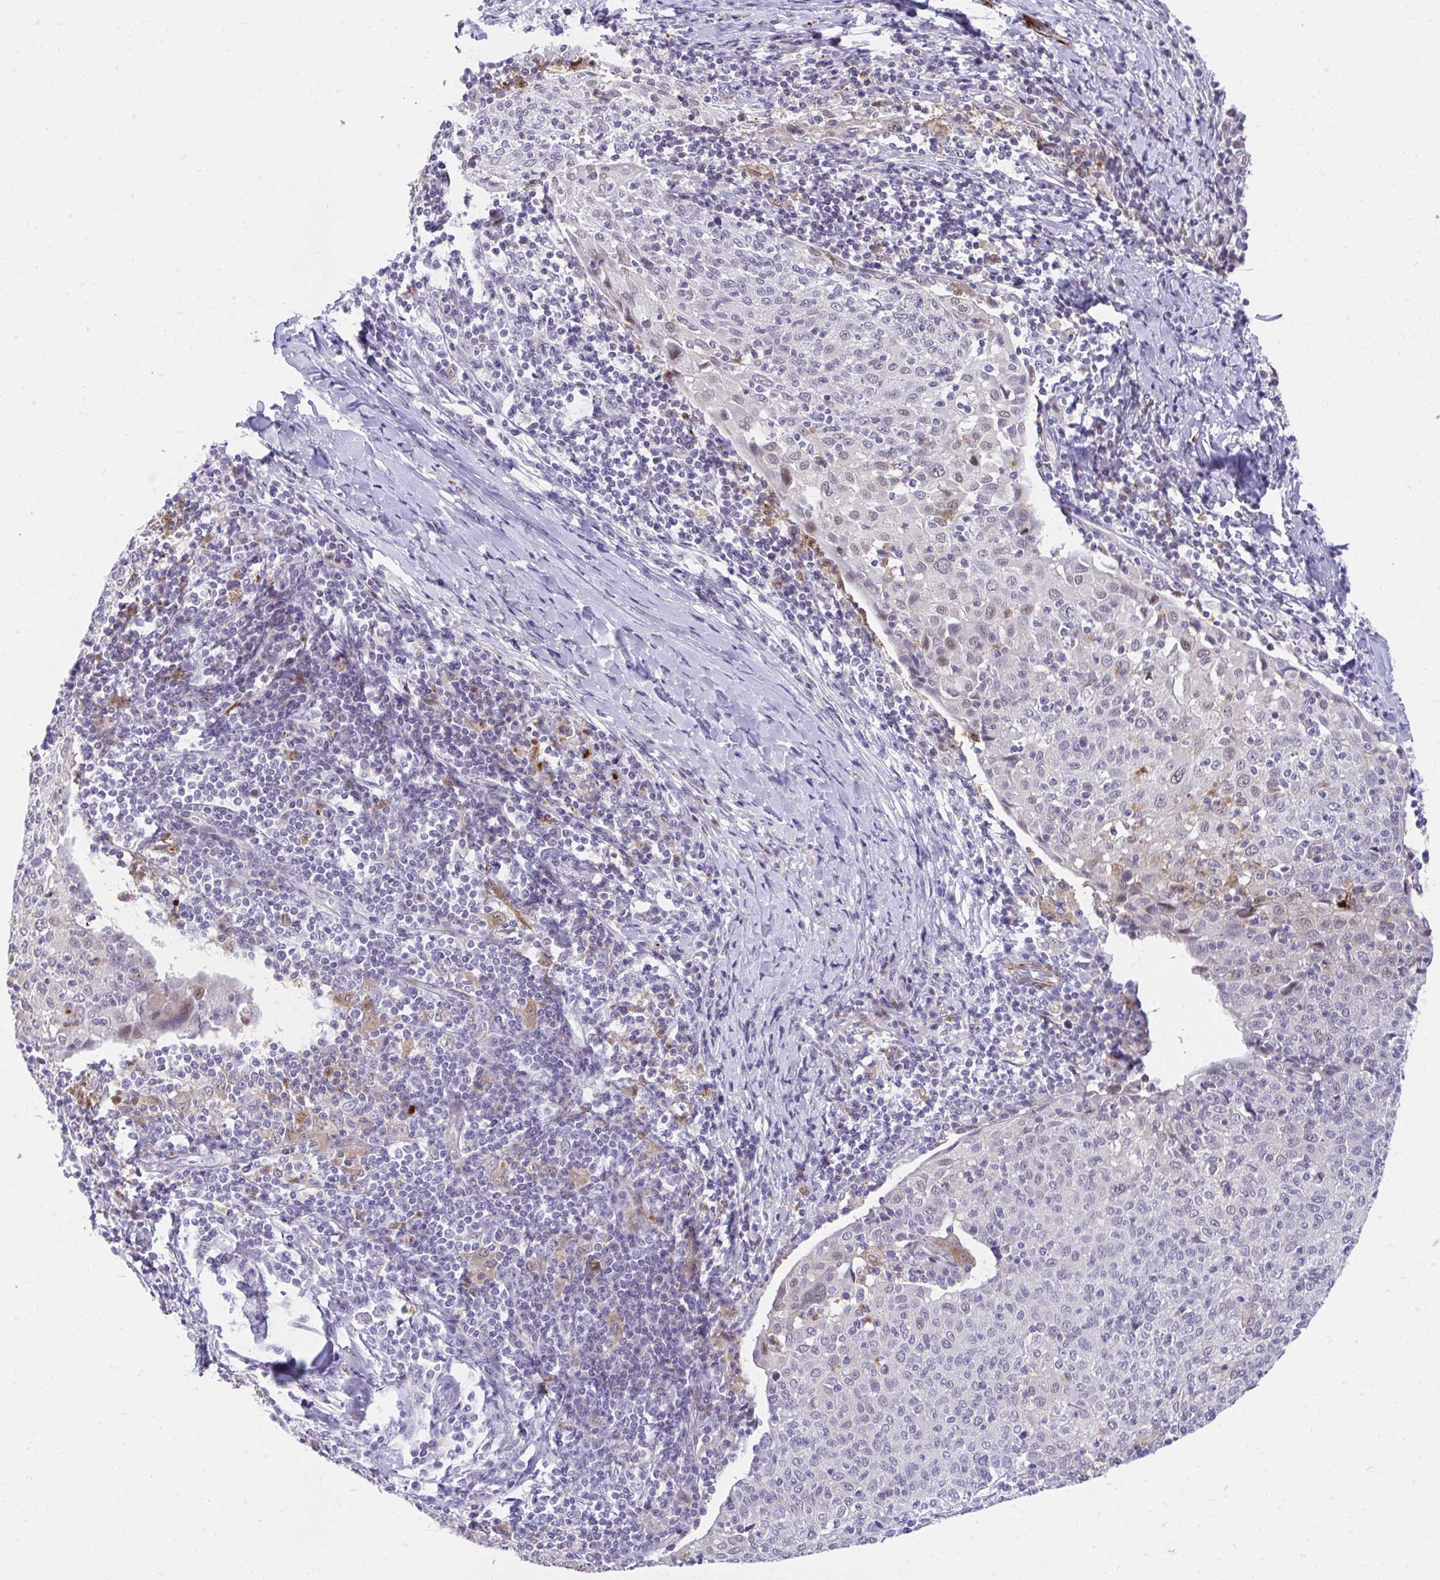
{"staining": {"intensity": "negative", "quantity": "none", "location": "none"}, "tissue": "cervical cancer", "cell_type": "Tumor cells", "image_type": "cancer", "snomed": [{"axis": "morphology", "description": "Squamous cell carcinoma, NOS"}, {"axis": "topography", "description": "Cervix"}], "caption": "A high-resolution histopathology image shows immunohistochemistry staining of cervical cancer (squamous cell carcinoma), which demonstrates no significant expression in tumor cells. Brightfield microscopy of immunohistochemistry (IHC) stained with DAB (brown) and hematoxylin (blue), captured at high magnification.", "gene": "CSTB", "patient": {"sex": "female", "age": 52}}